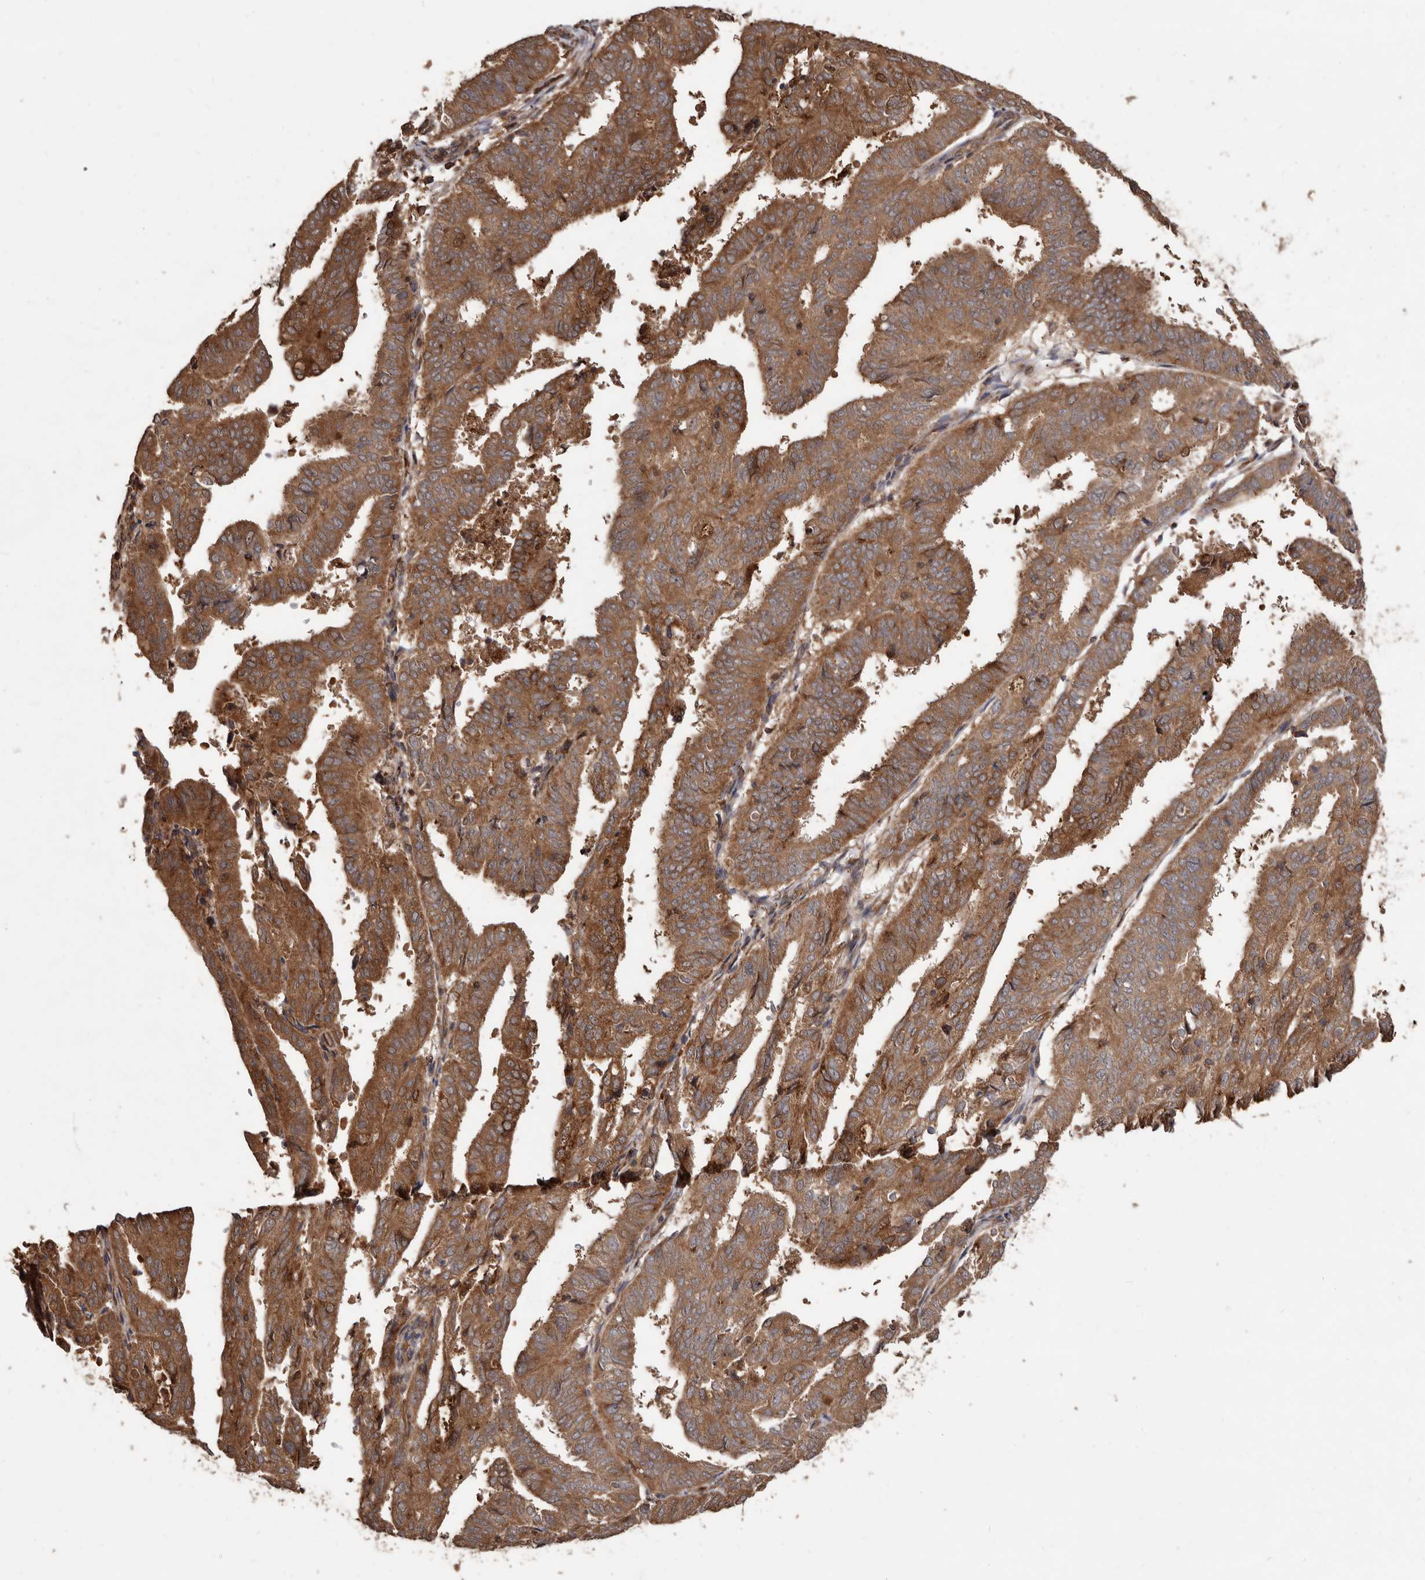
{"staining": {"intensity": "moderate", "quantity": ">75%", "location": "cytoplasmic/membranous"}, "tissue": "endometrial cancer", "cell_type": "Tumor cells", "image_type": "cancer", "snomed": [{"axis": "morphology", "description": "Adenocarcinoma, NOS"}, {"axis": "topography", "description": "Uterus"}], "caption": "Protein staining of adenocarcinoma (endometrial) tissue demonstrates moderate cytoplasmic/membranous staining in about >75% of tumor cells.", "gene": "FLAD1", "patient": {"sex": "female", "age": 77}}